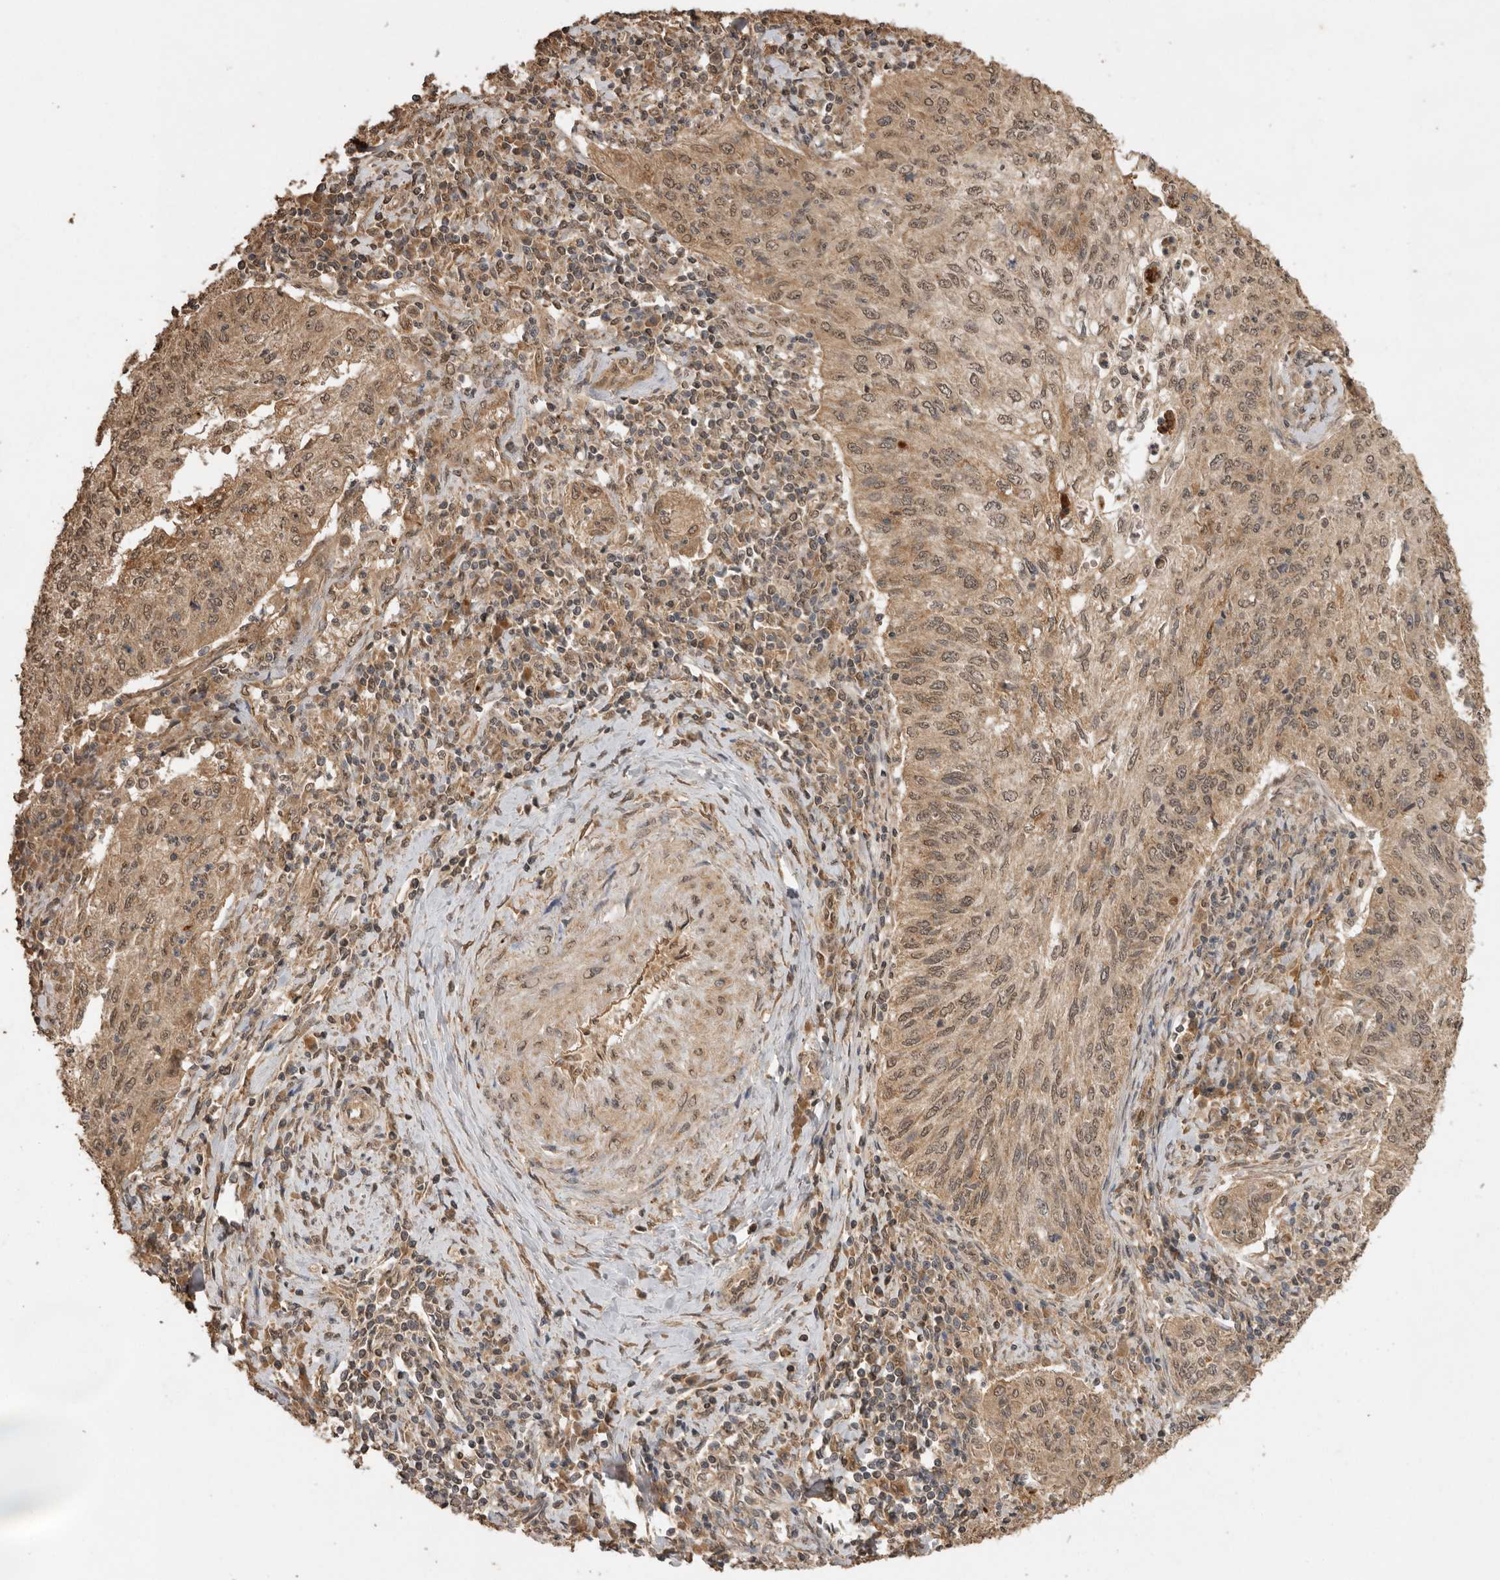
{"staining": {"intensity": "moderate", "quantity": ">75%", "location": "cytoplasmic/membranous,nuclear"}, "tissue": "cervical cancer", "cell_type": "Tumor cells", "image_type": "cancer", "snomed": [{"axis": "morphology", "description": "Squamous cell carcinoma, NOS"}, {"axis": "topography", "description": "Cervix"}], "caption": "Immunohistochemistry (IHC) of cervical cancer (squamous cell carcinoma) demonstrates medium levels of moderate cytoplasmic/membranous and nuclear expression in about >75% of tumor cells. The protein is shown in brown color, while the nuclei are stained blue.", "gene": "JAG2", "patient": {"sex": "female", "age": 30}}